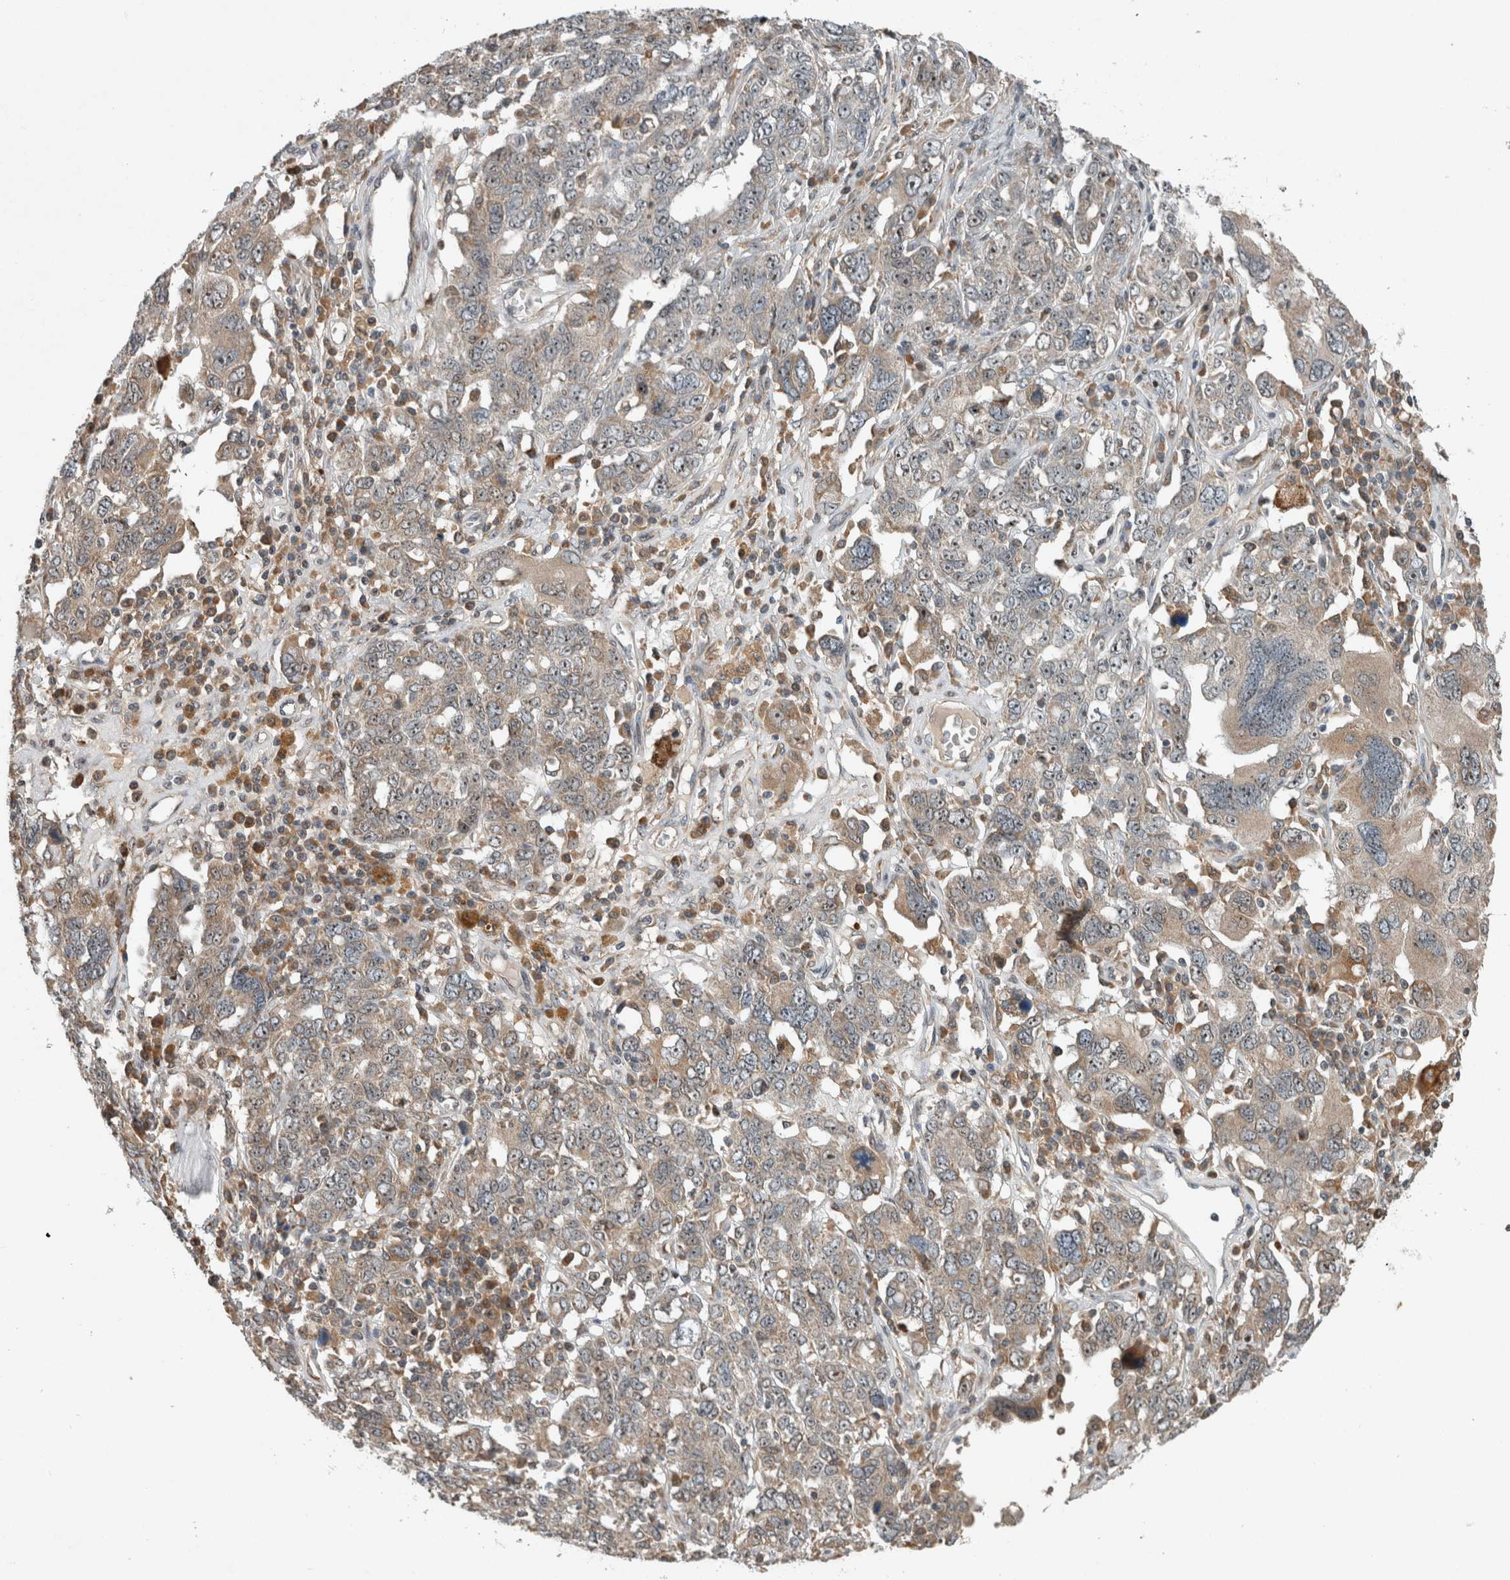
{"staining": {"intensity": "moderate", "quantity": "<25%", "location": "cytoplasmic/membranous,nuclear"}, "tissue": "ovarian cancer", "cell_type": "Tumor cells", "image_type": "cancer", "snomed": [{"axis": "morphology", "description": "Carcinoma, endometroid"}, {"axis": "topography", "description": "Ovary"}], "caption": "Brown immunohistochemical staining in ovarian endometroid carcinoma exhibits moderate cytoplasmic/membranous and nuclear staining in approximately <25% of tumor cells. (Stains: DAB (3,3'-diaminobenzidine) in brown, nuclei in blue, Microscopy: brightfield microscopy at high magnification).", "gene": "GPR137B", "patient": {"sex": "female", "age": 62}}